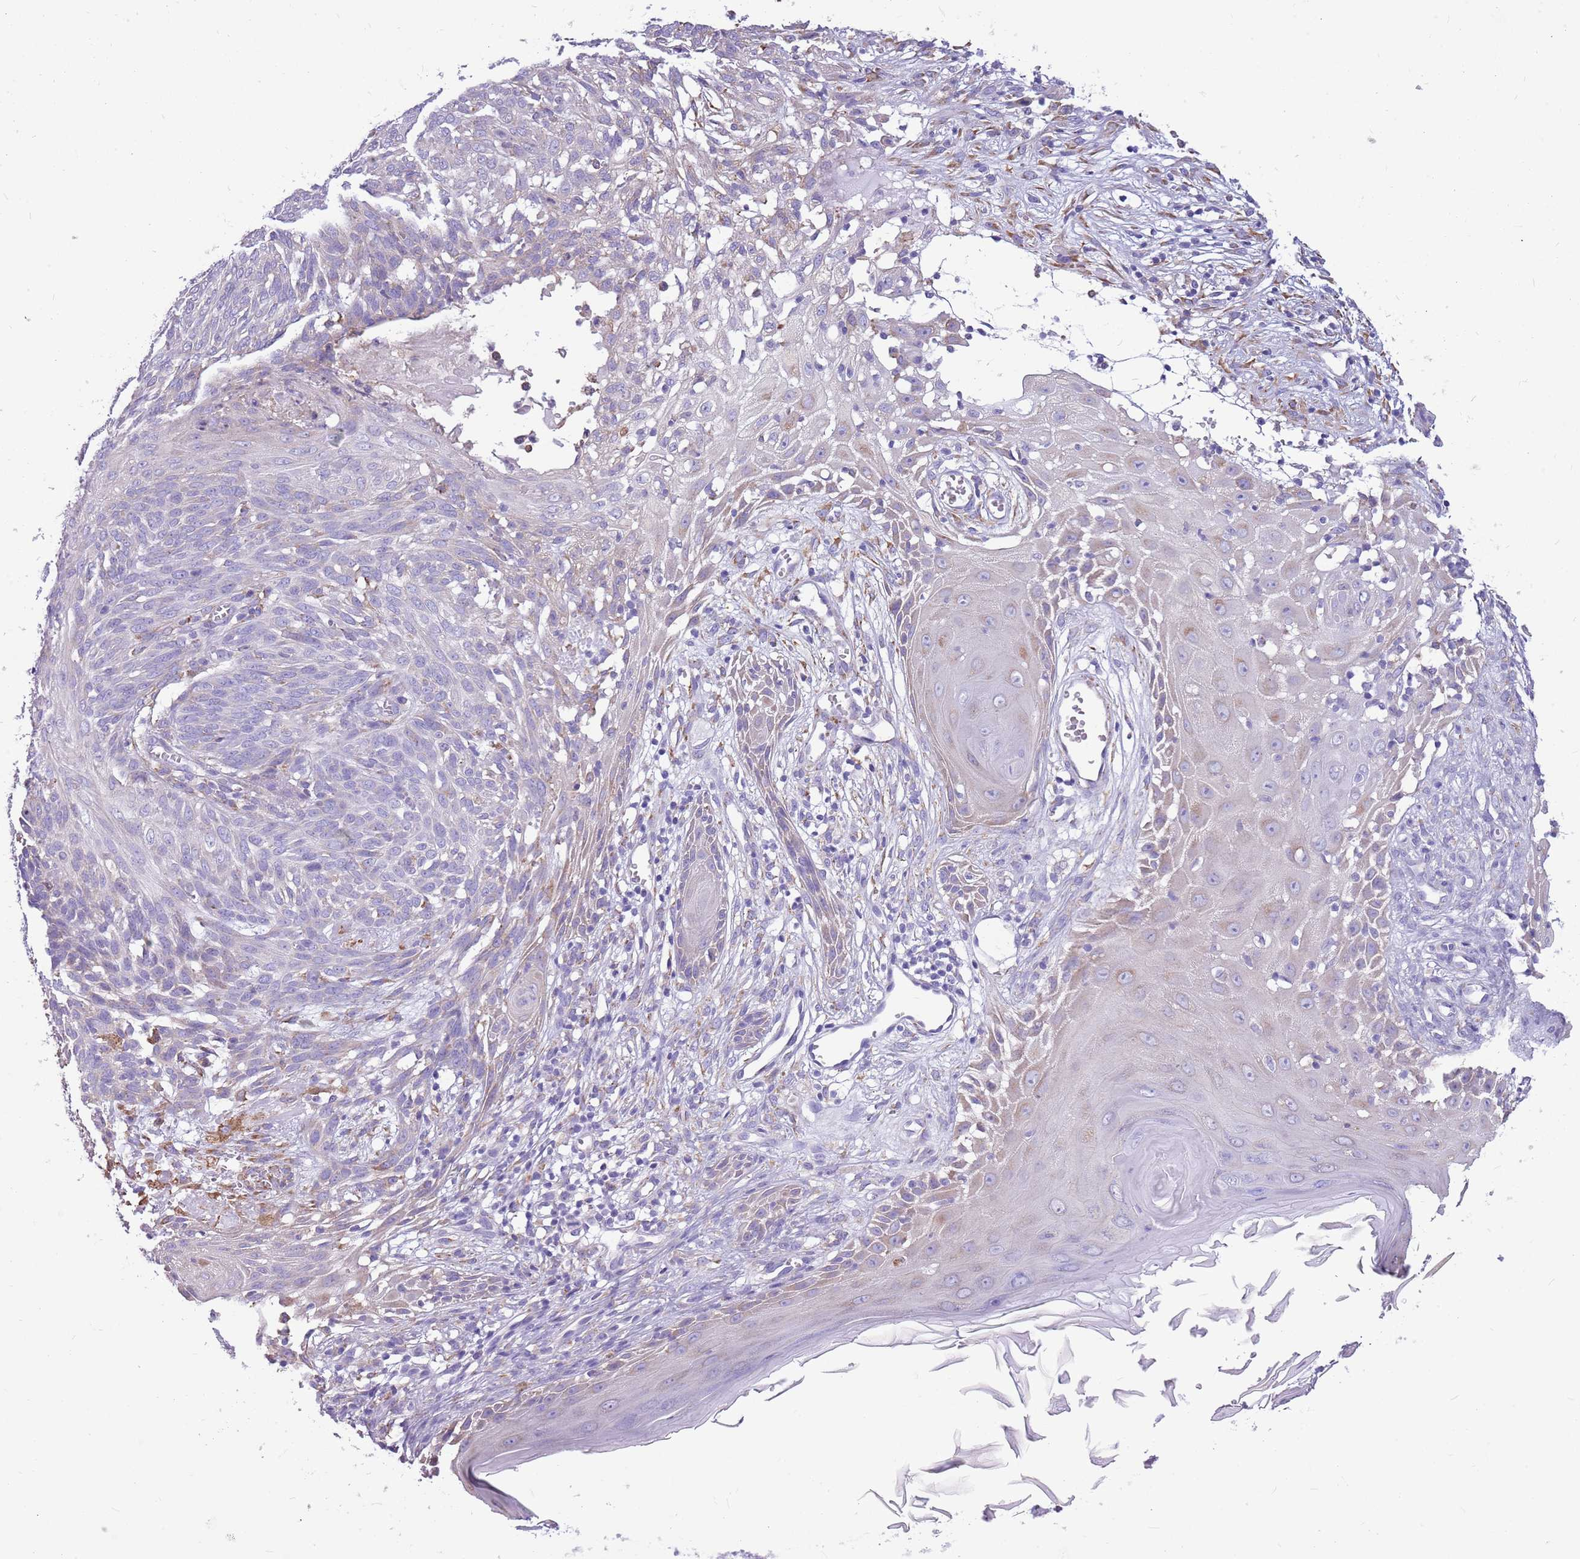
{"staining": {"intensity": "negative", "quantity": "none", "location": "none"}, "tissue": "skin cancer", "cell_type": "Tumor cells", "image_type": "cancer", "snomed": [{"axis": "morphology", "description": "Basal cell carcinoma"}, {"axis": "topography", "description": "Skin"}], "caption": "This is an immunohistochemistry (IHC) micrograph of skin cancer (basal cell carcinoma). There is no expression in tumor cells.", "gene": "KCTD19", "patient": {"sex": "female", "age": 86}}